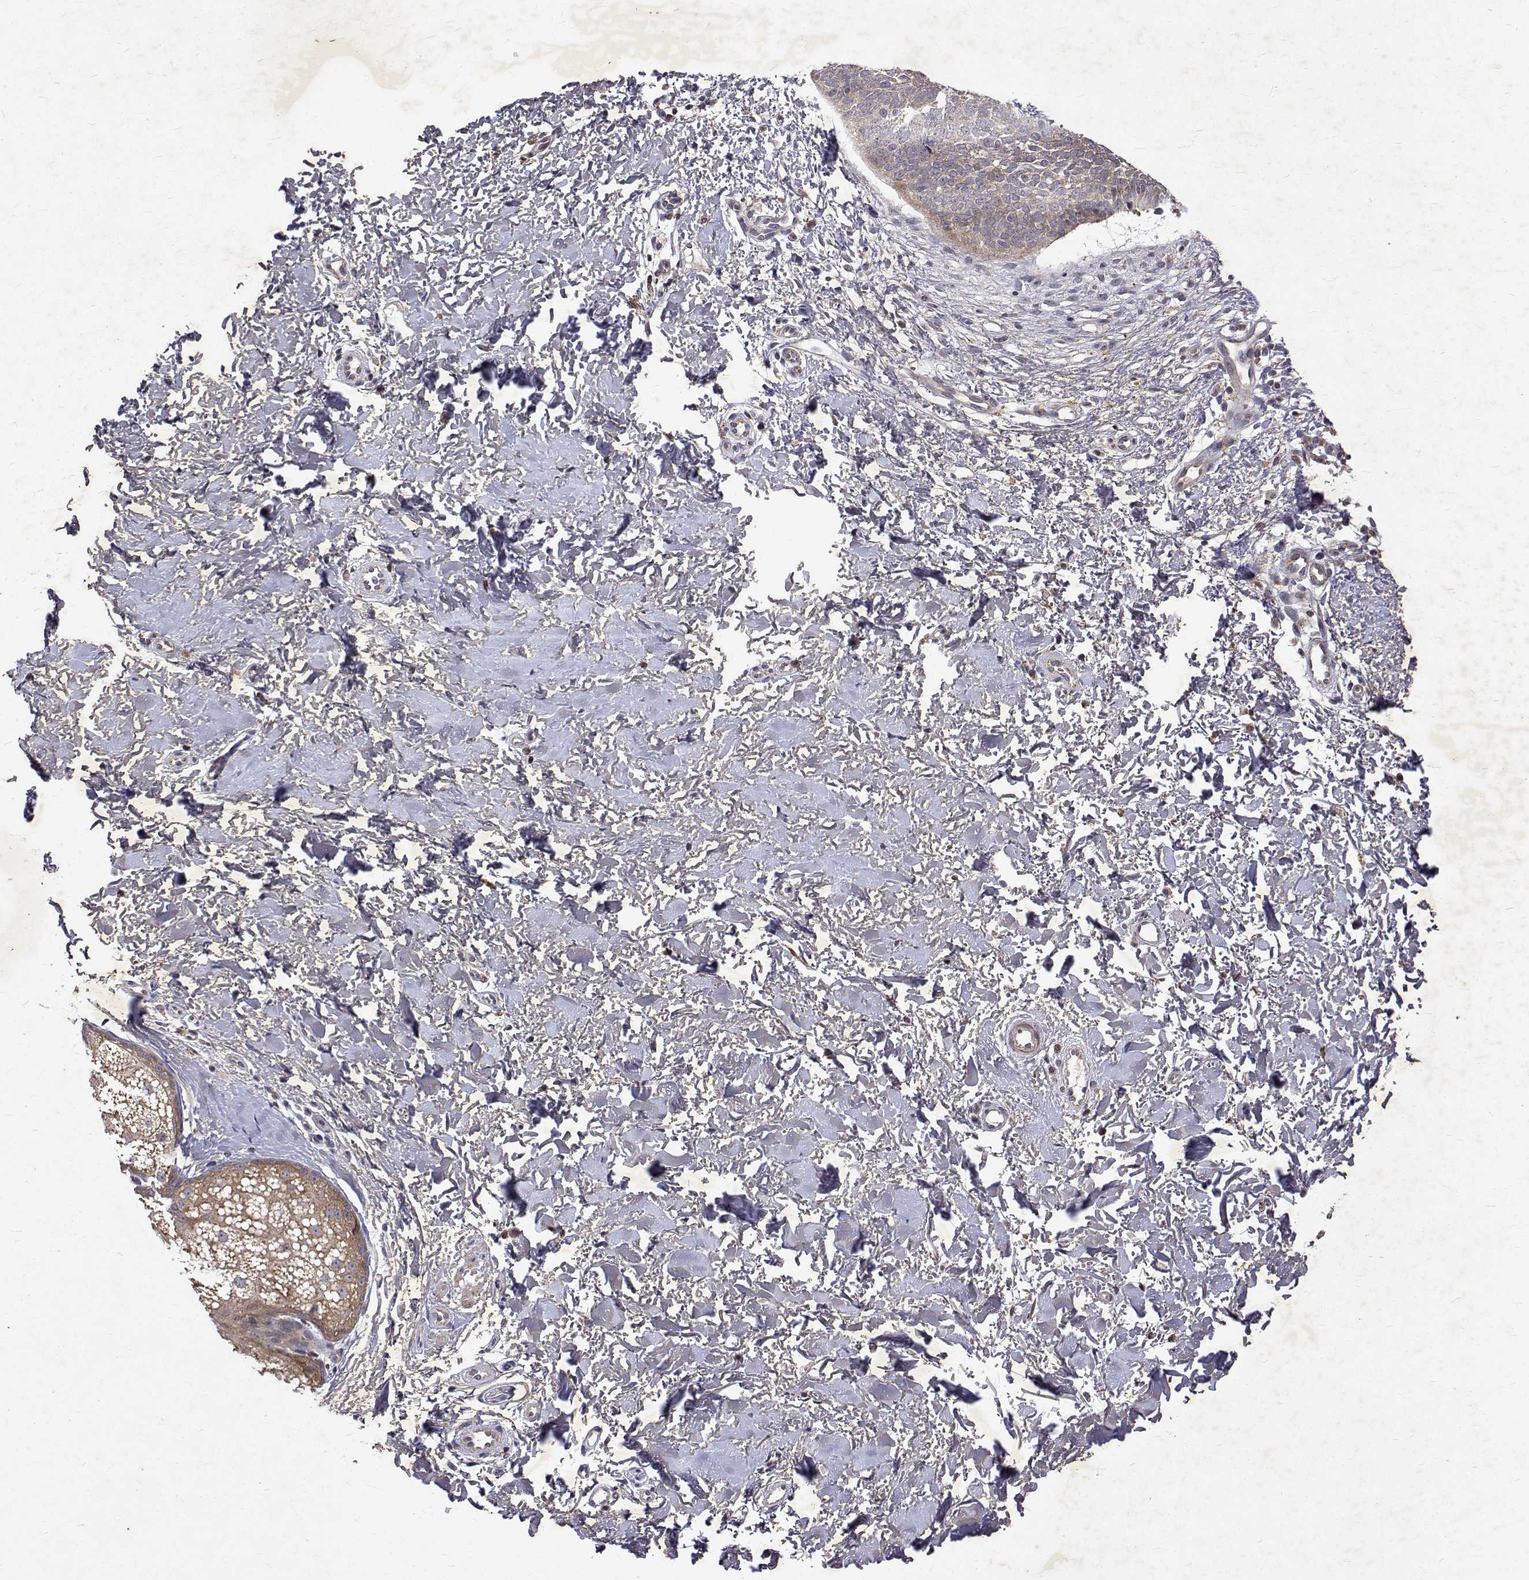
{"staining": {"intensity": "weak", "quantity": "<25%", "location": "cytoplasmic/membranous"}, "tissue": "skin cancer", "cell_type": "Tumor cells", "image_type": "cancer", "snomed": [{"axis": "morphology", "description": "Basal cell carcinoma"}, {"axis": "topography", "description": "Skin"}], "caption": "High power microscopy photomicrograph of an immunohistochemistry image of skin basal cell carcinoma, revealing no significant expression in tumor cells.", "gene": "ALKBH8", "patient": {"sex": "male", "age": 57}}